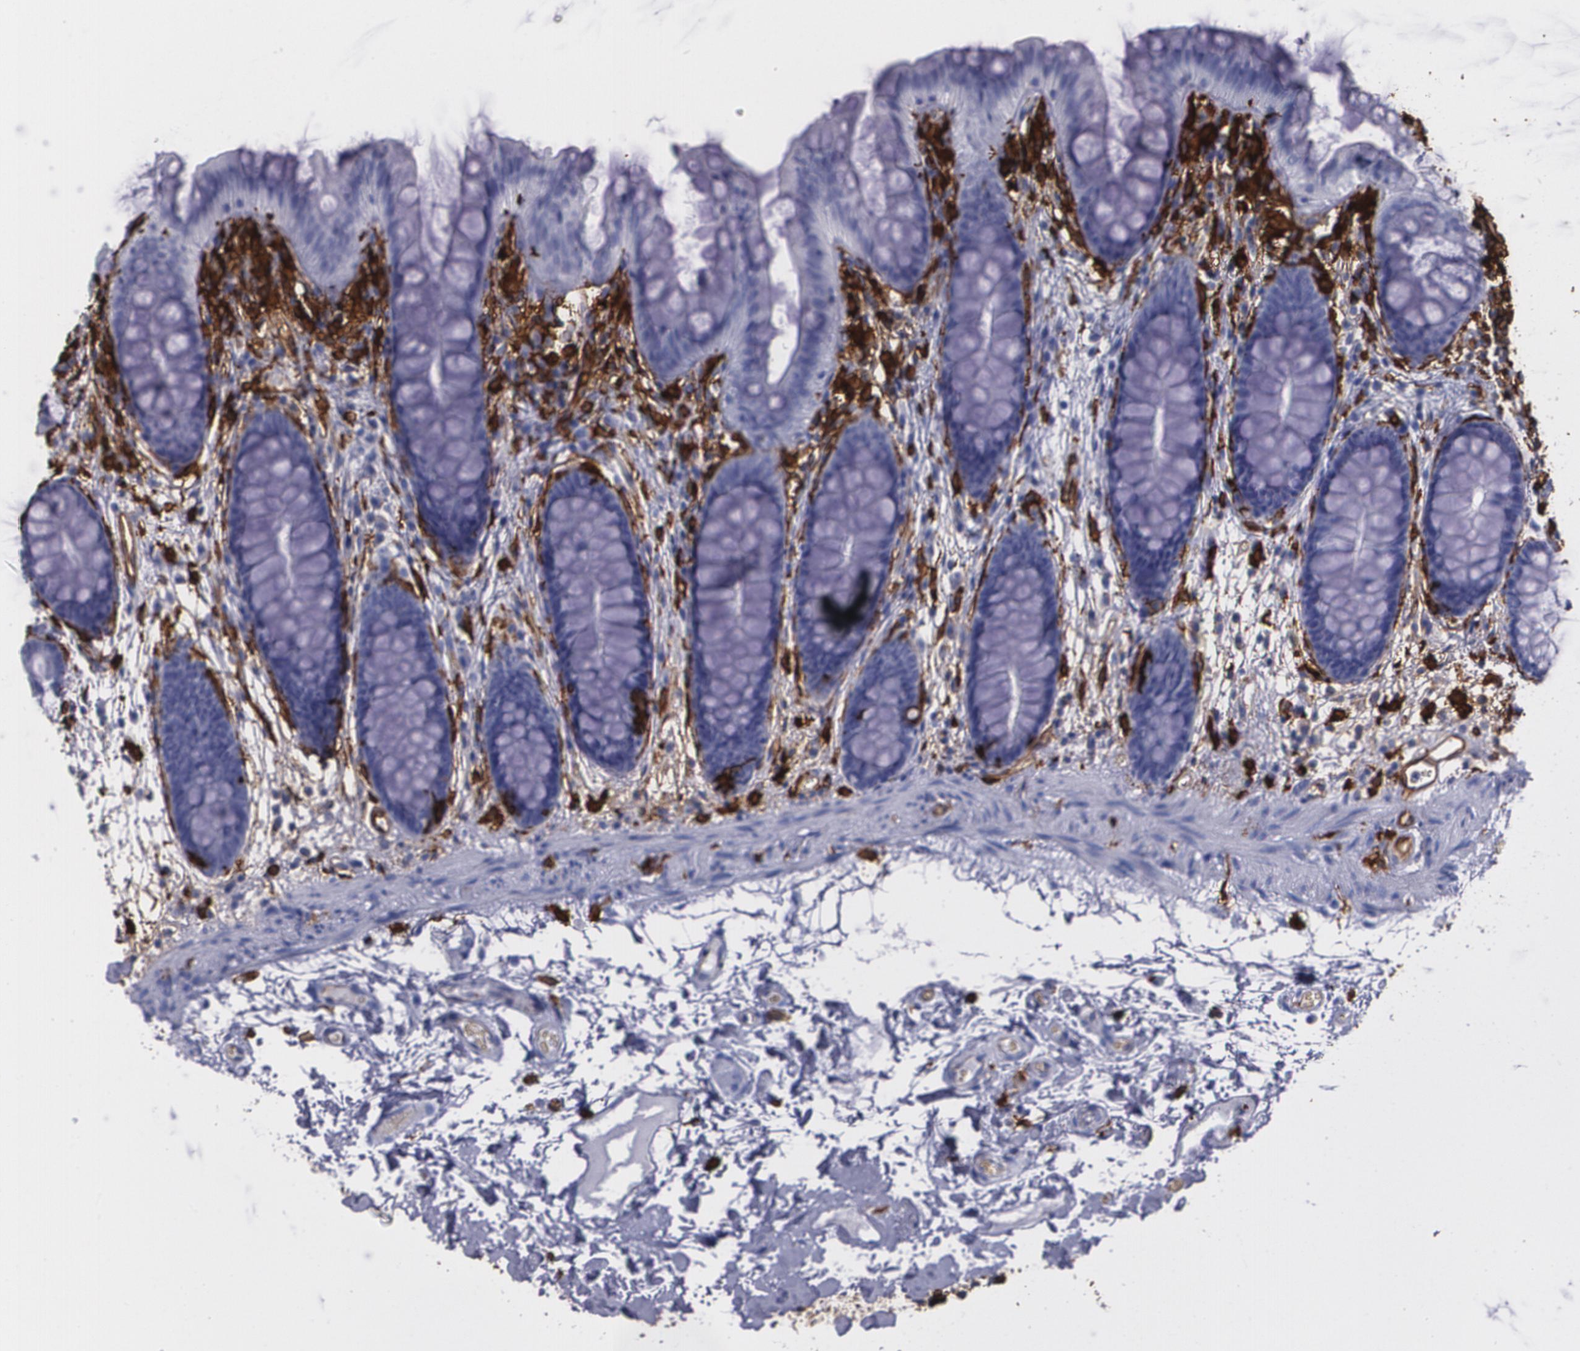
{"staining": {"intensity": "strong", "quantity": "<25%", "location": "cytoplasmic/membranous"}, "tissue": "colon", "cell_type": "Endothelial cells", "image_type": "normal", "snomed": [{"axis": "morphology", "description": "Normal tissue, NOS"}, {"axis": "topography", "description": "Smooth muscle"}, {"axis": "topography", "description": "Colon"}], "caption": "High-power microscopy captured an IHC image of benign colon, revealing strong cytoplasmic/membranous positivity in about <25% of endothelial cells. The staining was performed using DAB (3,3'-diaminobenzidine), with brown indicating positive protein expression. Nuclei are stained blue with hematoxylin.", "gene": "HLA", "patient": {"sex": "male", "age": 67}}